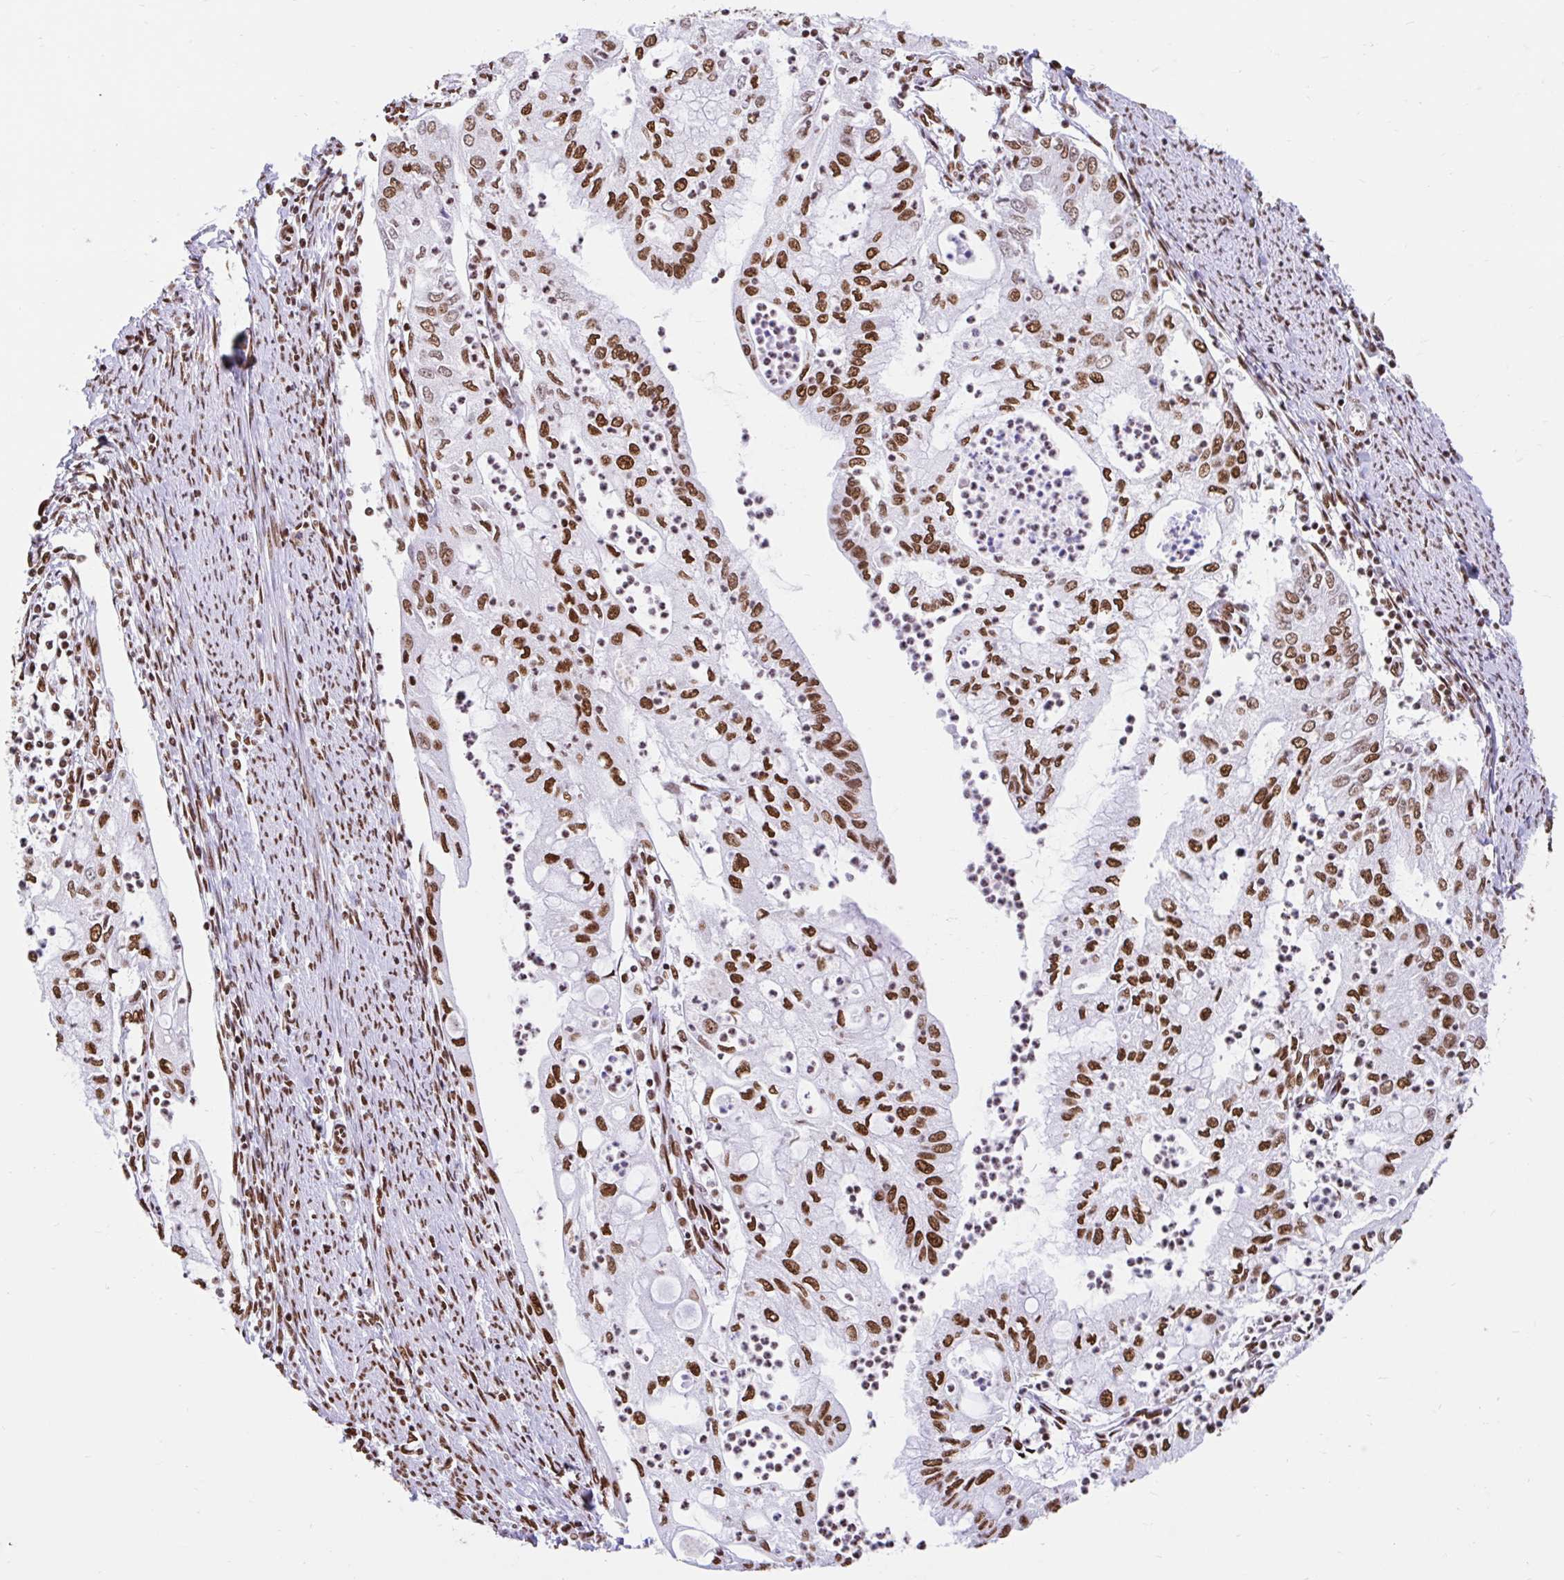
{"staining": {"intensity": "strong", "quantity": ">75%", "location": "nuclear"}, "tissue": "endometrial cancer", "cell_type": "Tumor cells", "image_type": "cancer", "snomed": [{"axis": "morphology", "description": "Adenocarcinoma, NOS"}, {"axis": "topography", "description": "Endometrium"}], "caption": "Immunohistochemical staining of adenocarcinoma (endometrial) displays high levels of strong nuclear staining in about >75% of tumor cells.", "gene": "KHDRBS1", "patient": {"sex": "female", "age": 75}}